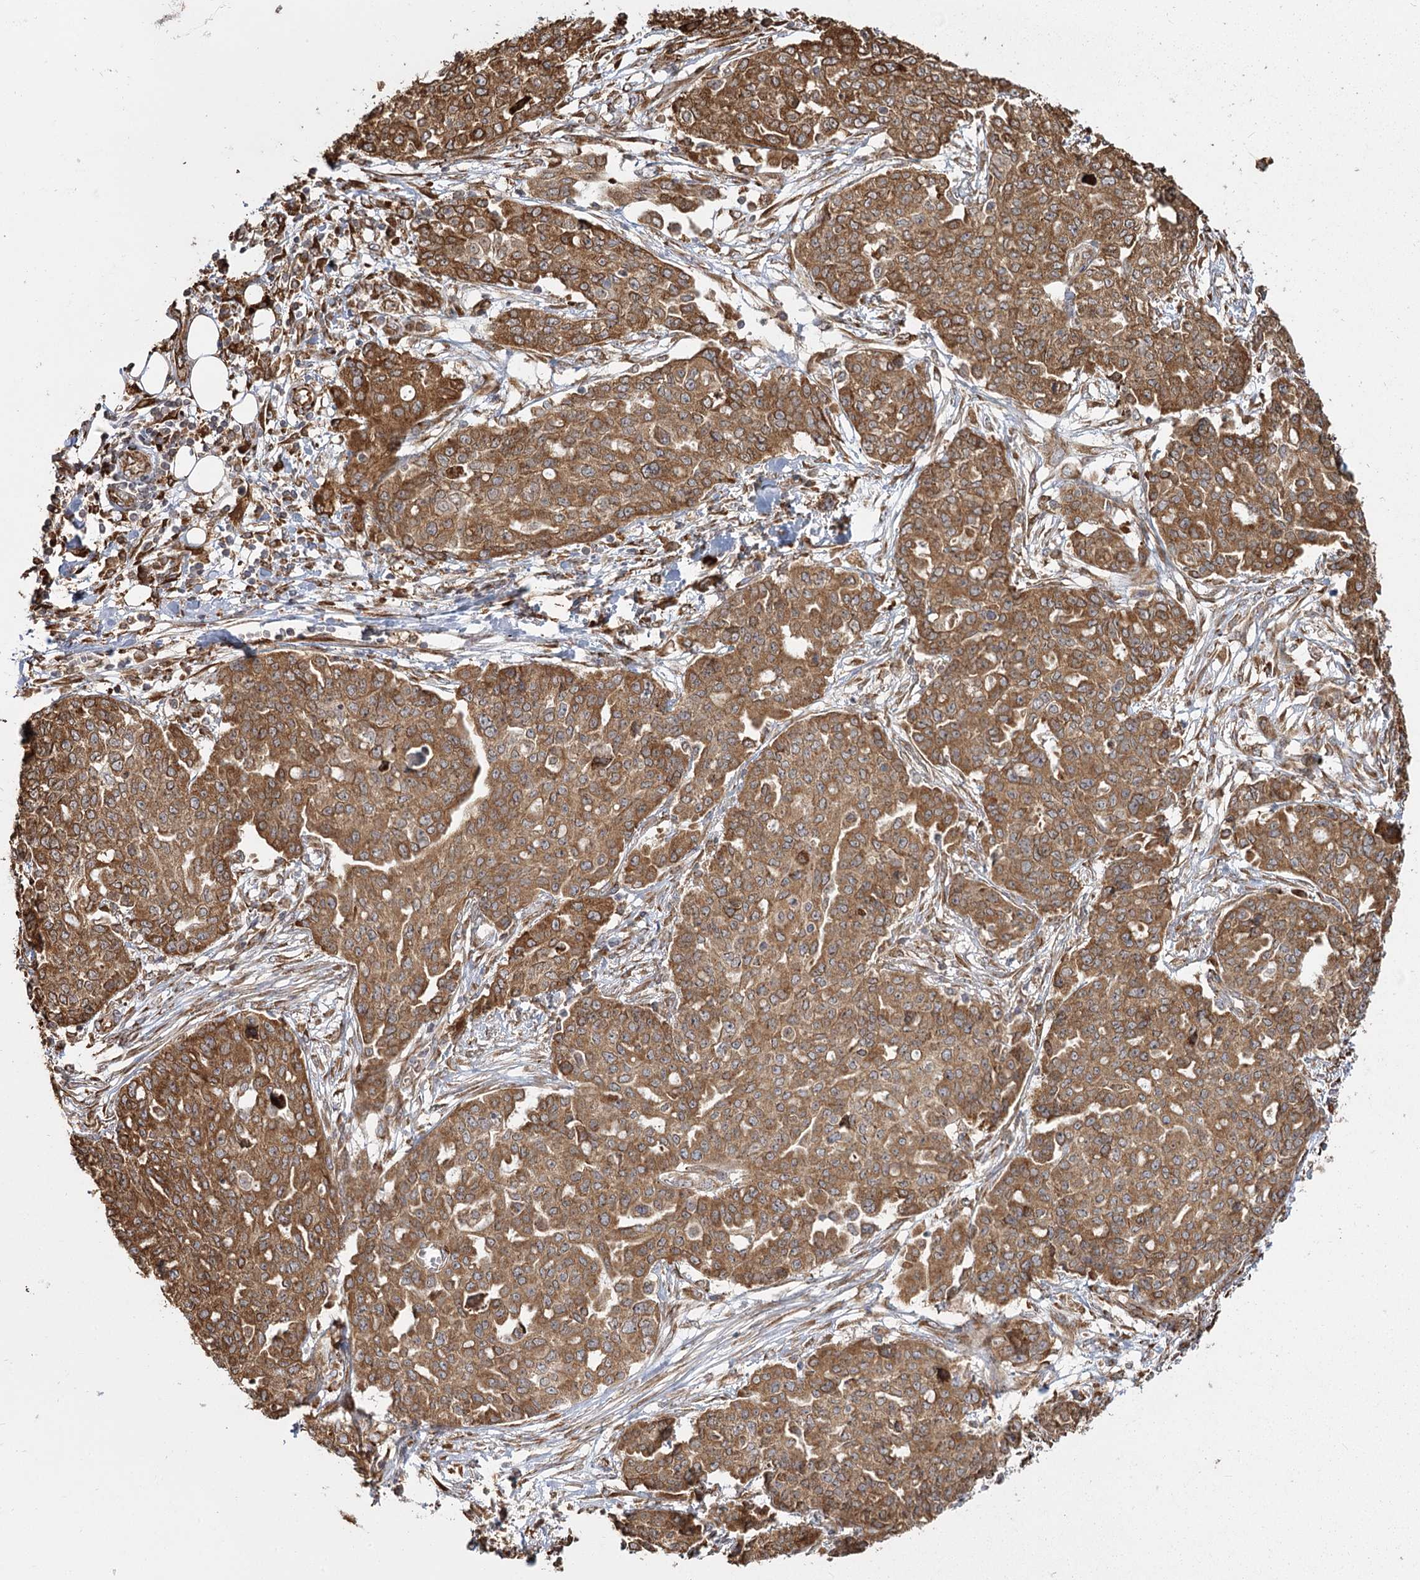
{"staining": {"intensity": "moderate", "quantity": ">75%", "location": "cytoplasmic/membranous"}, "tissue": "ovarian cancer", "cell_type": "Tumor cells", "image_type": "cancer", "snomed": [{"axis": "morphology", "description": "Cystadenocarcinoma, serous, NOS"}, {"axis": "topography", "description": "Soft tissue"}, {"axis": "topography", "description": "Ovary"}], "caption": "Serous cystadenocarcinoma (ovarian) stained with a protein marker demonstrates moderate staining in tumor cells.", "gene": "FAM13A", "patient": {"sex": "female", "age": 57}}